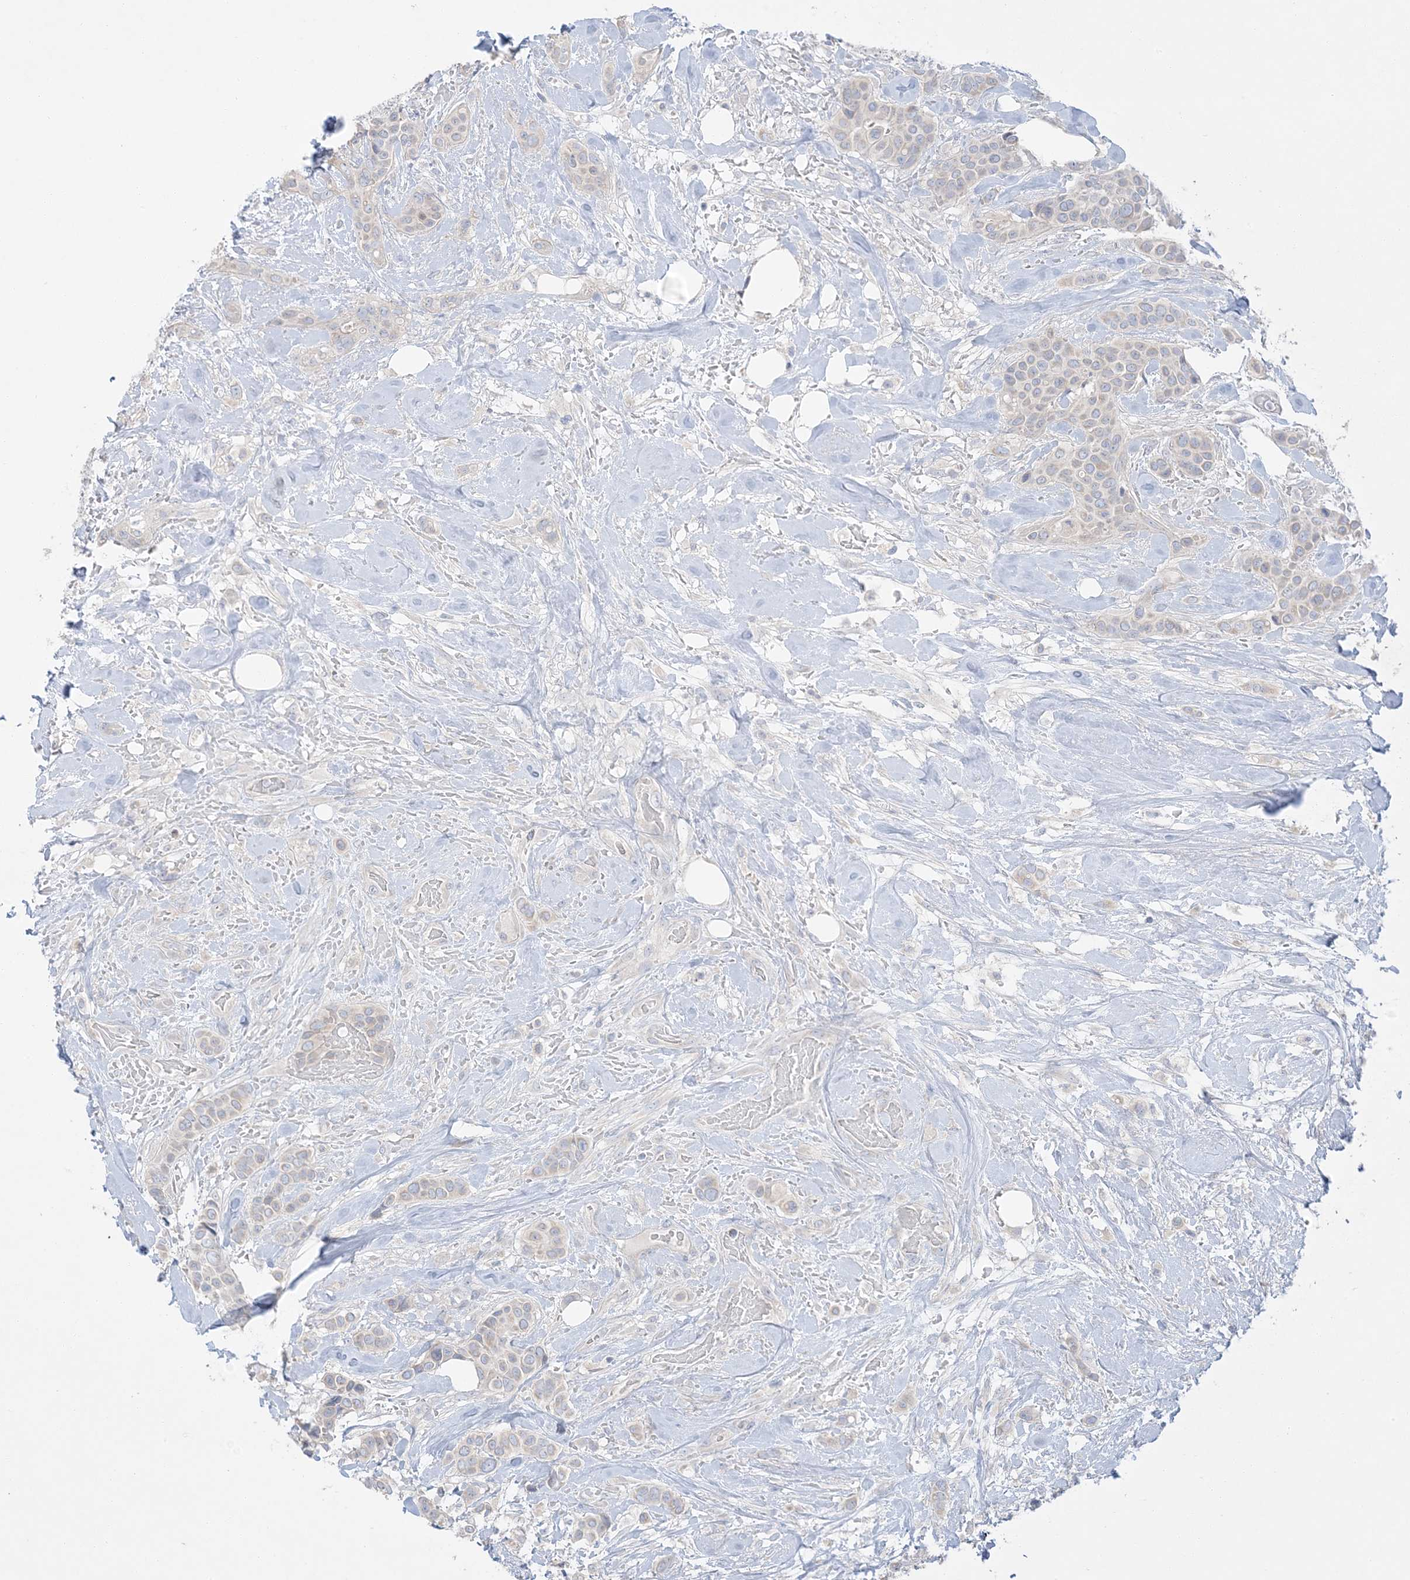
{"staining": {"intensity": "negative", "quantity": "none", "location": "none"}, "tissue": "breast cancer", "cell_type": "Tumor cells", "image_type": "cancer", "snomed": [{"axis": "morphology", "description": "Lobular carcinoma"}, {"axis": "topography", "description": "Breast"}], "caption": "Immunohistochemistry (IHC) of lobular carcinoma (breast) exhibits no positivity in tumor cells.", "gene": "FAM184A", "patient": {"sex": "female", "age": 51}}